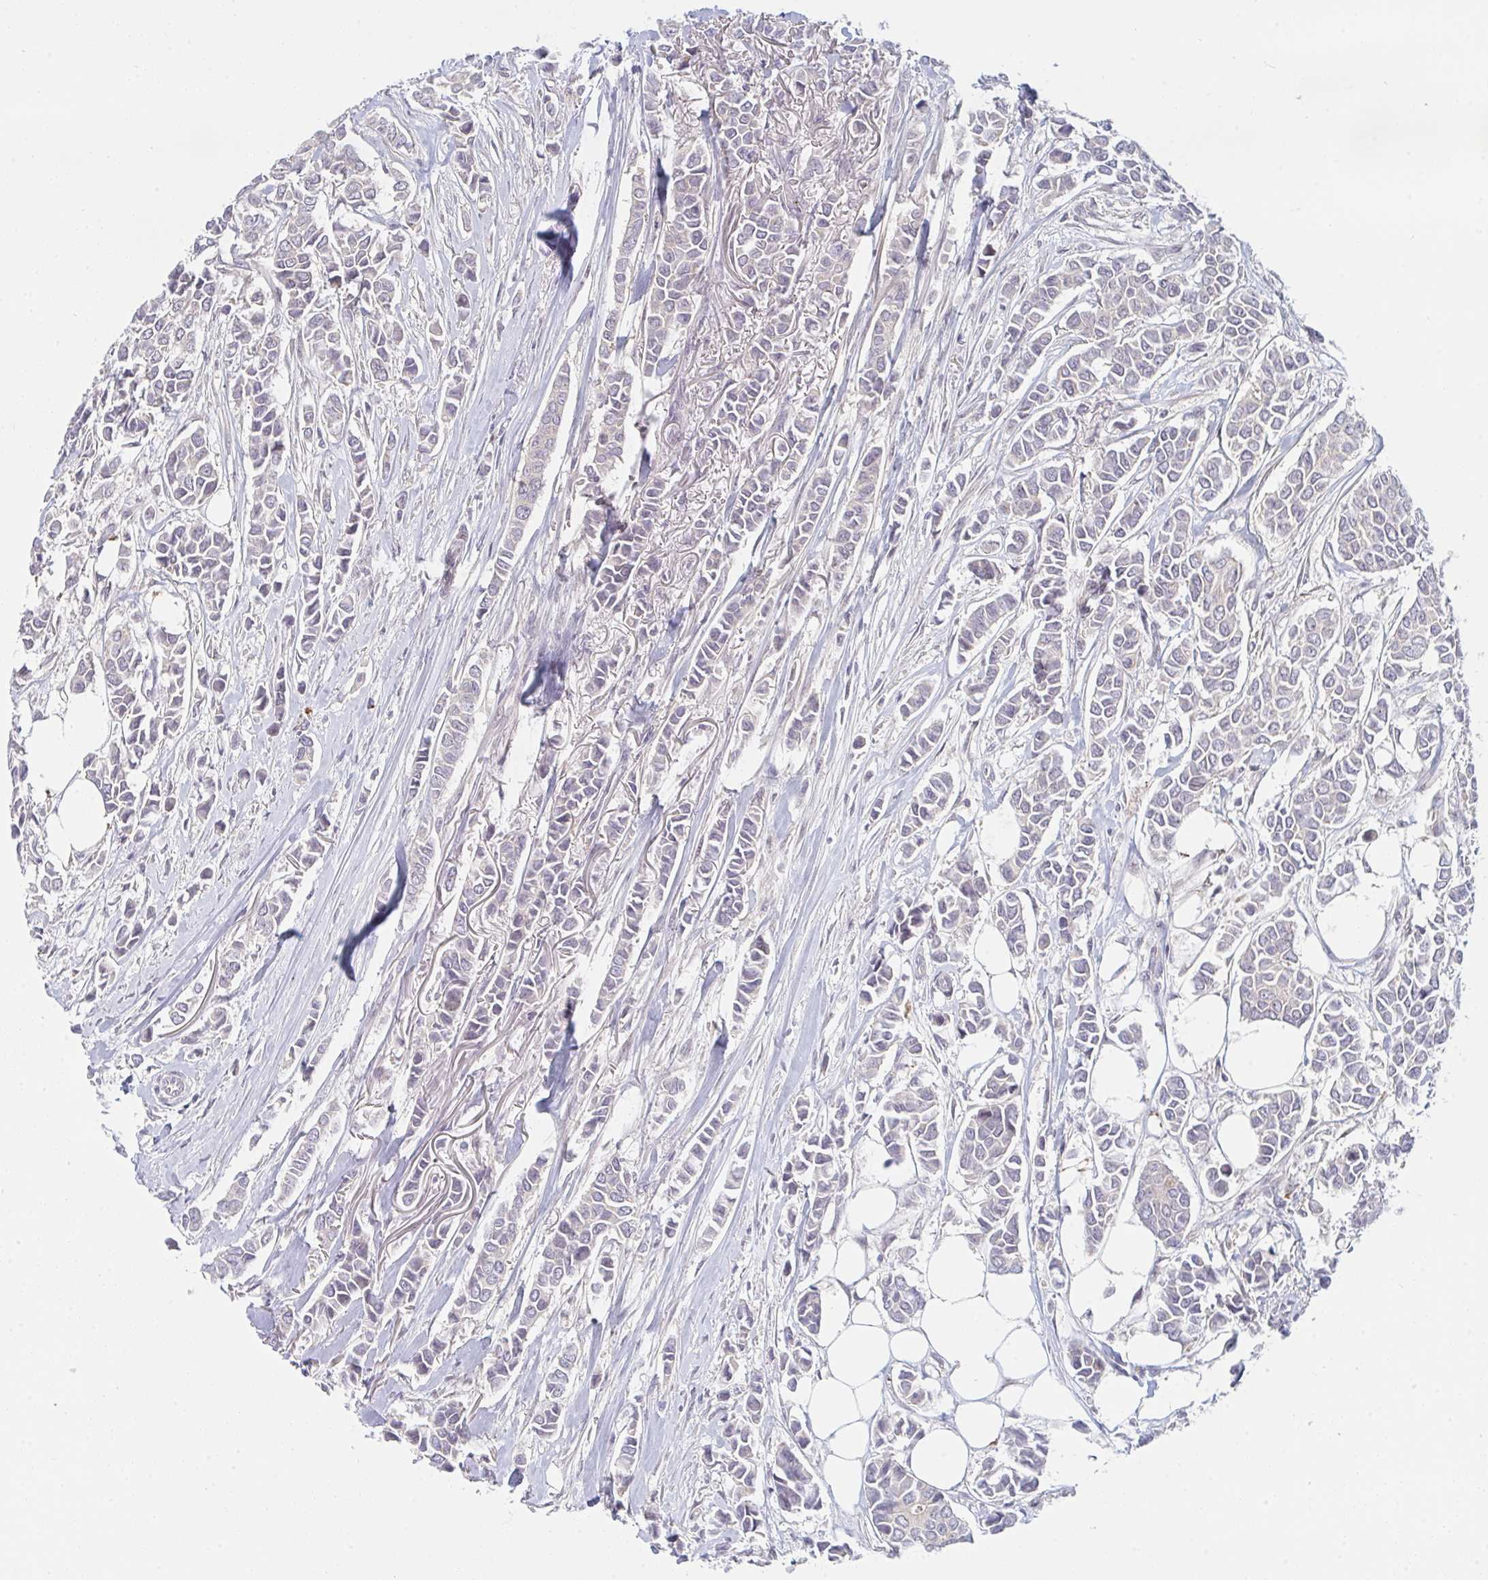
{"staining": {"intensity": "weak", "quantity": "25%-75%", "location": "cytoplasmic/membranous"}, "tissue": "breast cancer", "cell_type": "Tumor cells", "image_type": "cancer", "snomed": [{"axis": "morphology", "description": "Duct carcinoma"}, {"axis": "topography", "description": "Breast"}], "caption": "Weak cytoplasmic/membranous staining is seen in approximately 25%-75% of tumor cells in breast infiltrating ductal carcinoma.", "gene": "DCST1", "patient": {"sex": "female", "age": 84}}